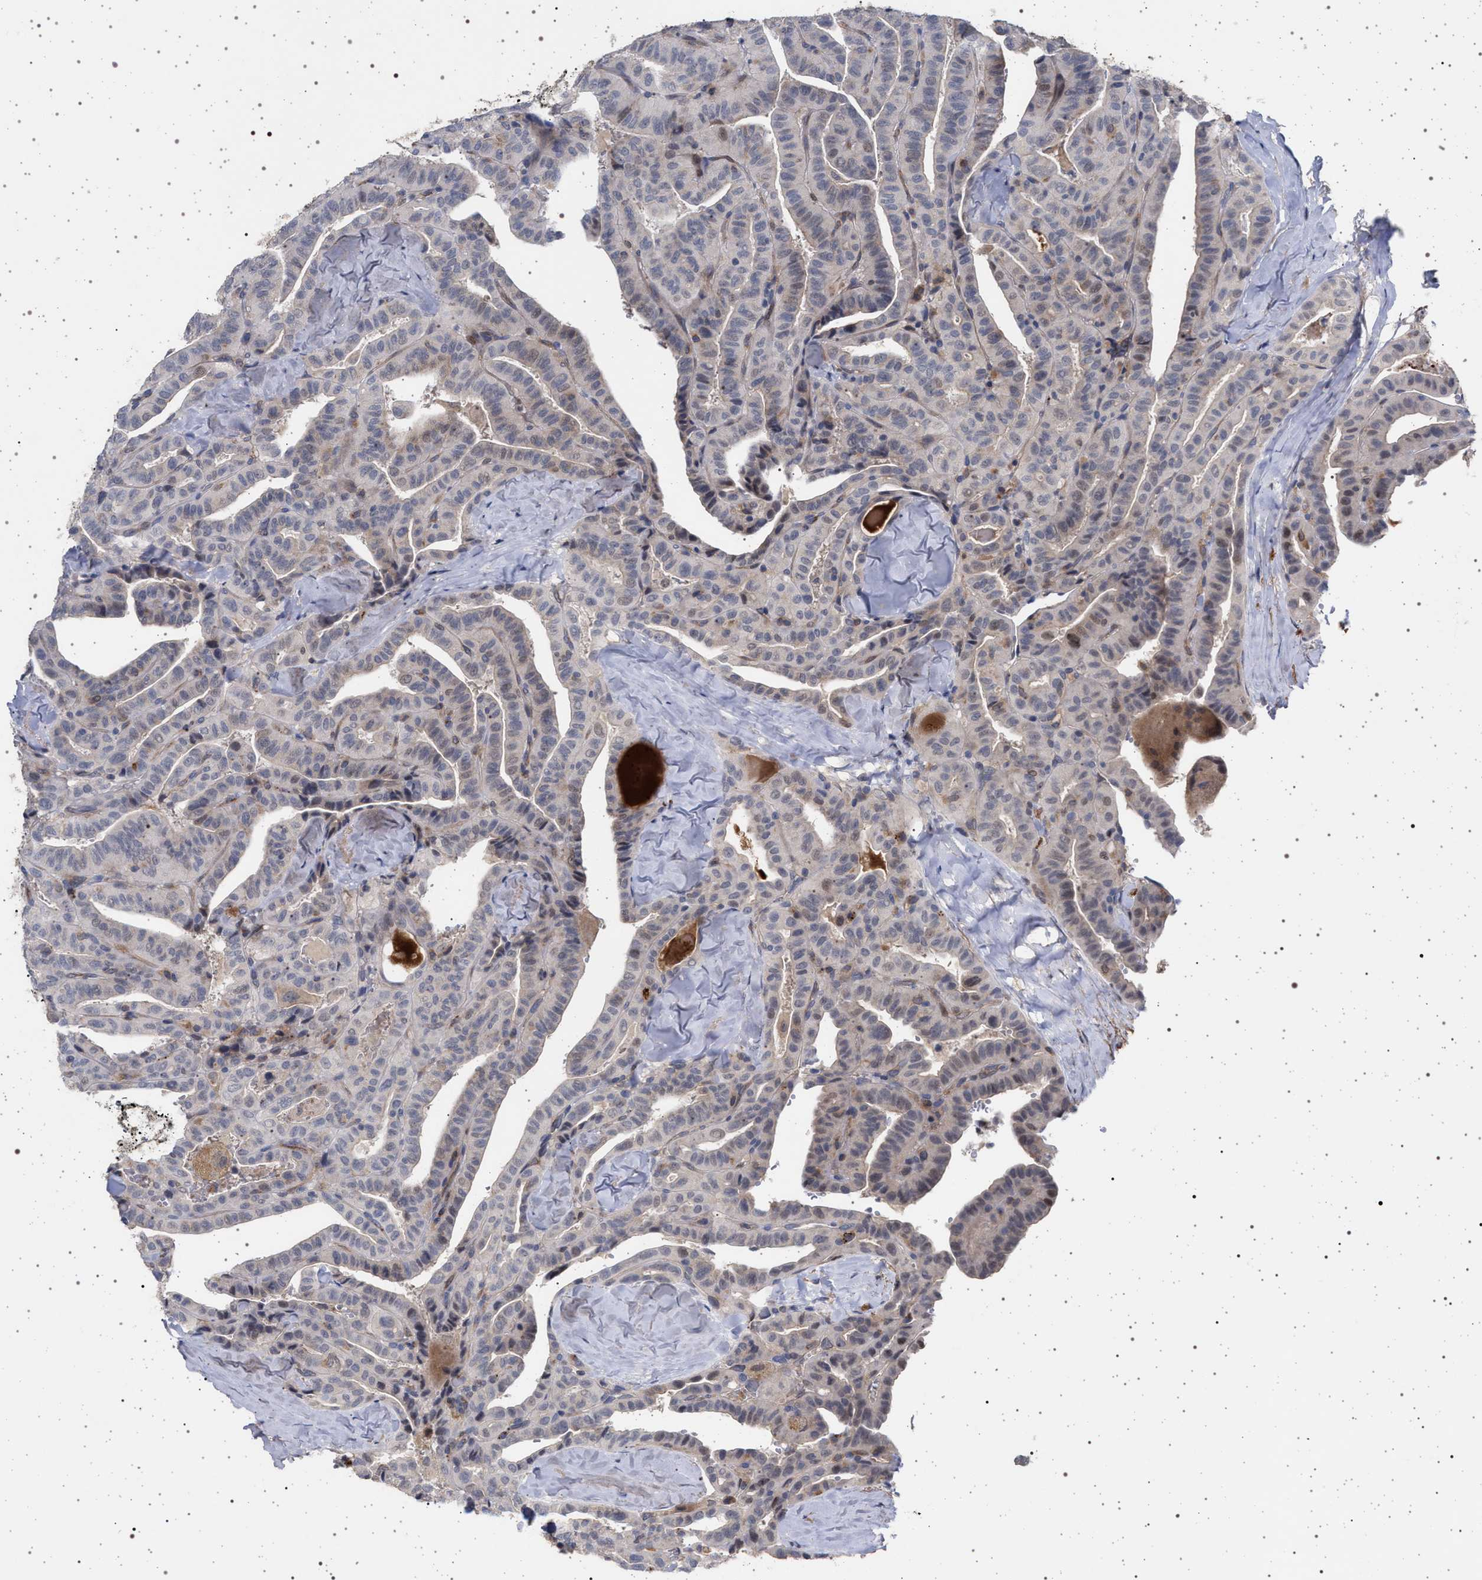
{"staining": {"intensity": "weak", "quantity": "<25%", "location": "nuclear"}, "tissue": "thyroid cancer", "cell_type": "Tumor cells", "image_type": "cancer", "snomed": [{"axis": "morphology", "description": "Papillary adenocarcinoma, NOS"}, {"axis": "topography", "description": "Thyroid gland"}], "caption": "High magnification brightfield microscopy of papillary adenocarcinoma (thyroid) stained with DAB (3,3'-diaminobenzidine) (brown) and counterstained with hematoxylin (blue): tumor cells show no significant expression.", "gene": "RBM48", "patient": {"sex": "male", "age": 77}}